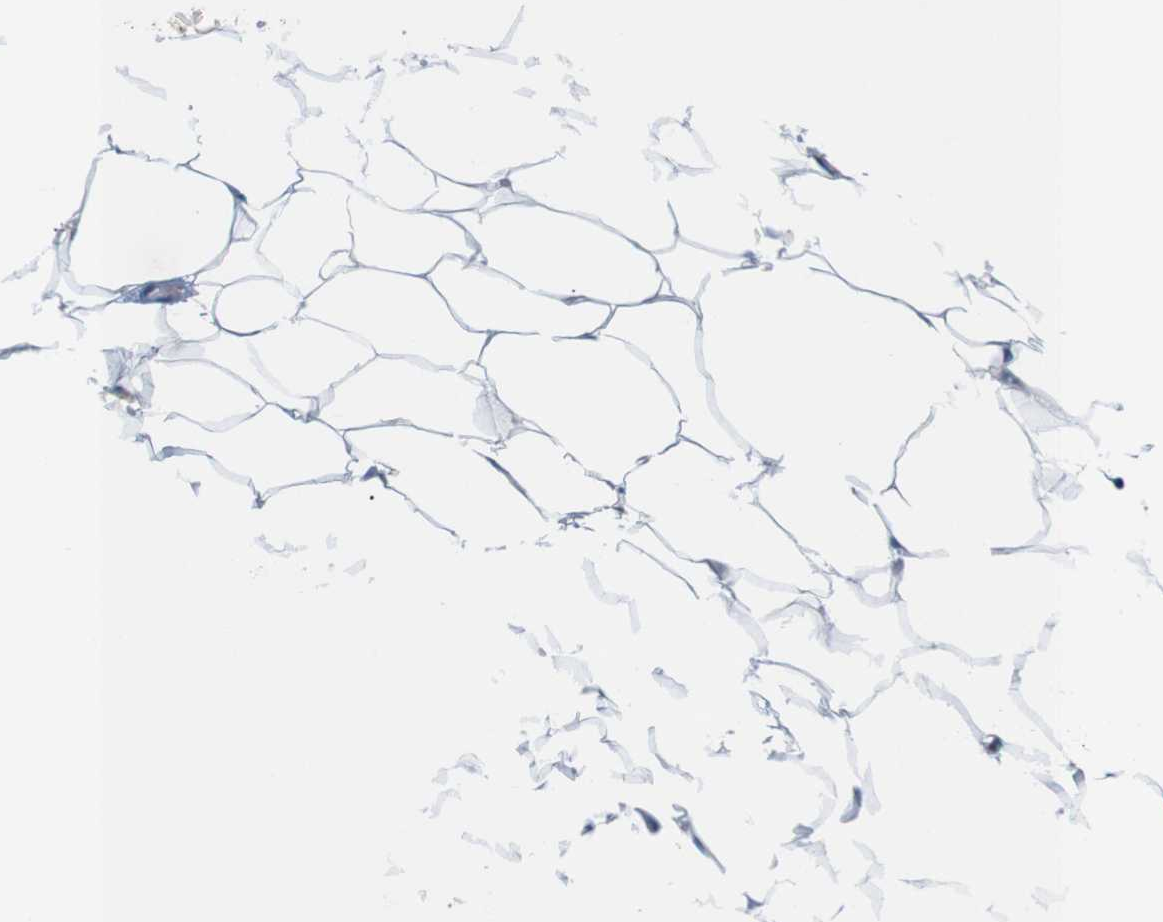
{"staining": {"intensity": "negative", "quantity": "none", "location": "none"}, "tissue": "adipose tissue", "cell_type": "Adipocytes", "image_type": "normal", "snomed": [{"axis": "morphology", "description": "Normal tissue, NOS"}, {"axis": "topography", "description": "Breast"}, {"axis": "topography", "description": "Adipose tissue"}], "caption": "Immunohistochemistry (IHC) of unremarkable adipose tissue reveals no positivity in adipocytes.", "gene": "GOLGA2", "patient": {"sex": "female", "age": 25}}